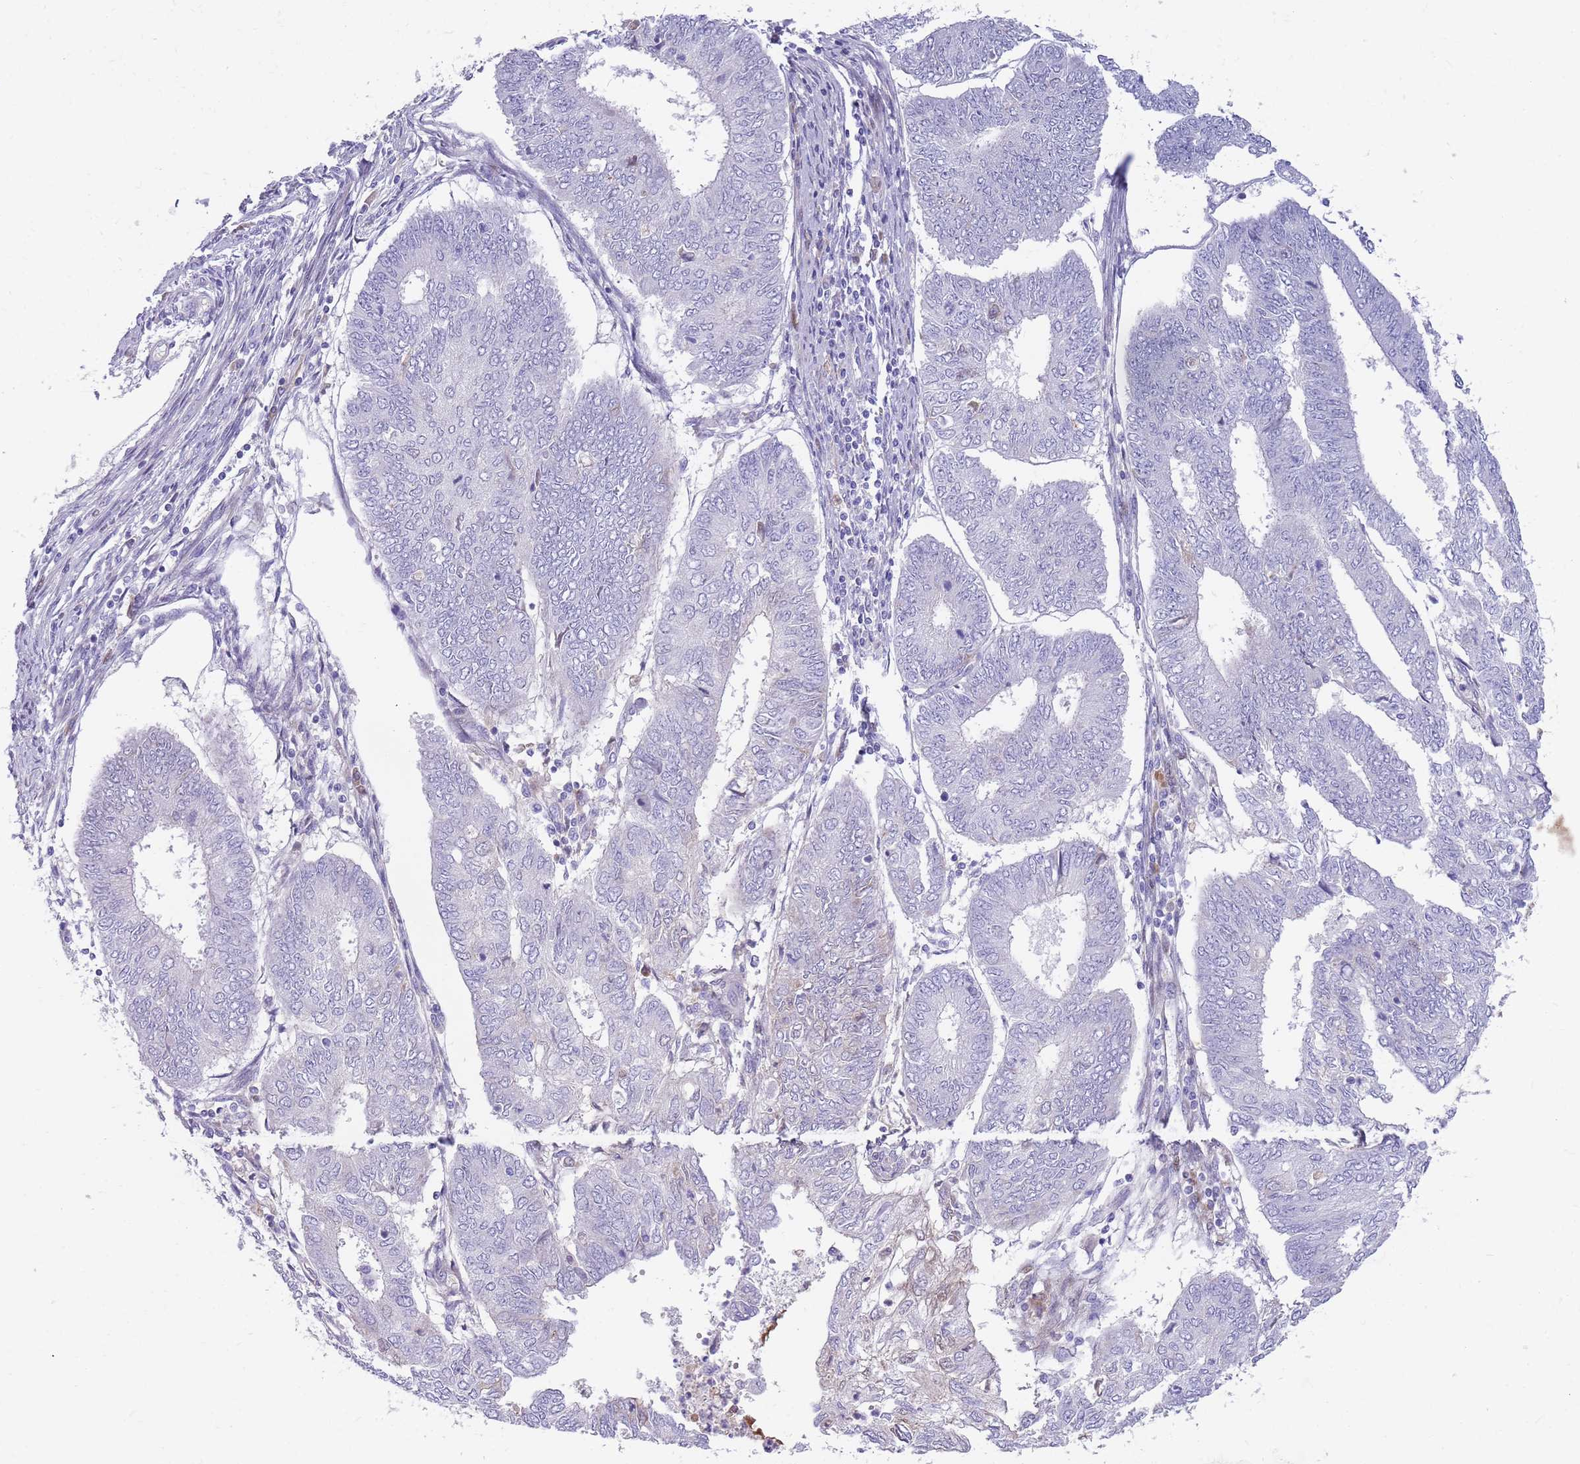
{"staining": {"intensity": "negative", "quantity": "none", "location": "none"}, "tissue": "endometrial cancer", "cell_type": "Tumor cells", "image_type": "cancer", "snomed": [{"axis": "morphology", "description": "Adenocarcinoma, NOS"}, {"axis": "topography", "description": "Endometrium"}], "caption": "Human endometrial cancer (adenocarcinoma) stained for a protein using immunohistochemistry (IHC) displays no positivity in tumor cells.", "gene": "LEPROTL1", "patient": {"sex": "female", "age": 68}}